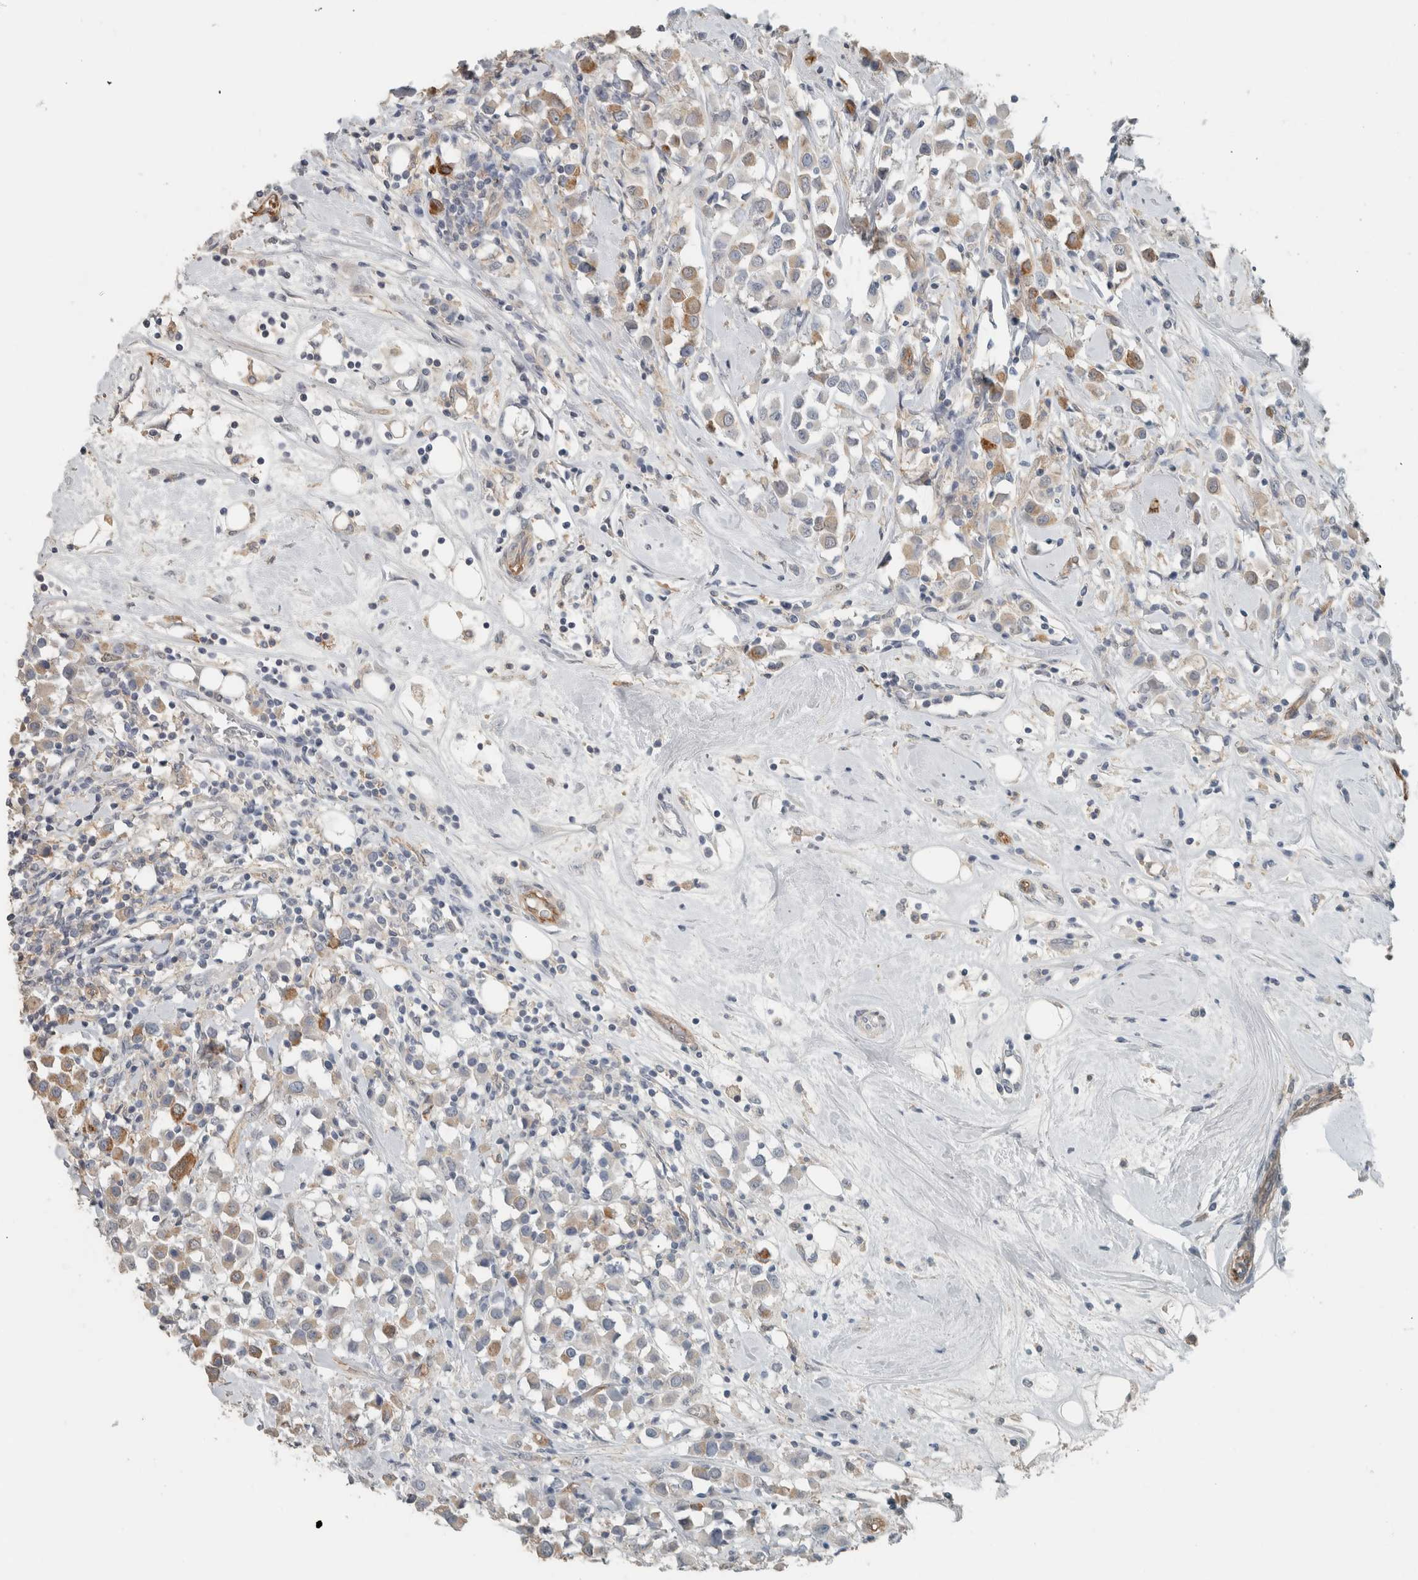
{"staining": {"intensity": "moderate", "quantity": "<25%", "location": "cytoplasmic/membranous"}, "tissue": "breast cancer", "cell_type": "Tumor cells", "image_type": "cancer", "snomed": [{"axis": "morphology", "description": "Duct carcinoma"}, {"axis": "topography", "description": "Breast"}], "caption": "A histopathology image showing moderate cytoplasmic/membranous expression in approximately <25% of tumor cells in breast cancer, as visualized by brown immunohistochemical staining.", "gene": "SCIN", "patient": {"sex": "female", "age": 61}}